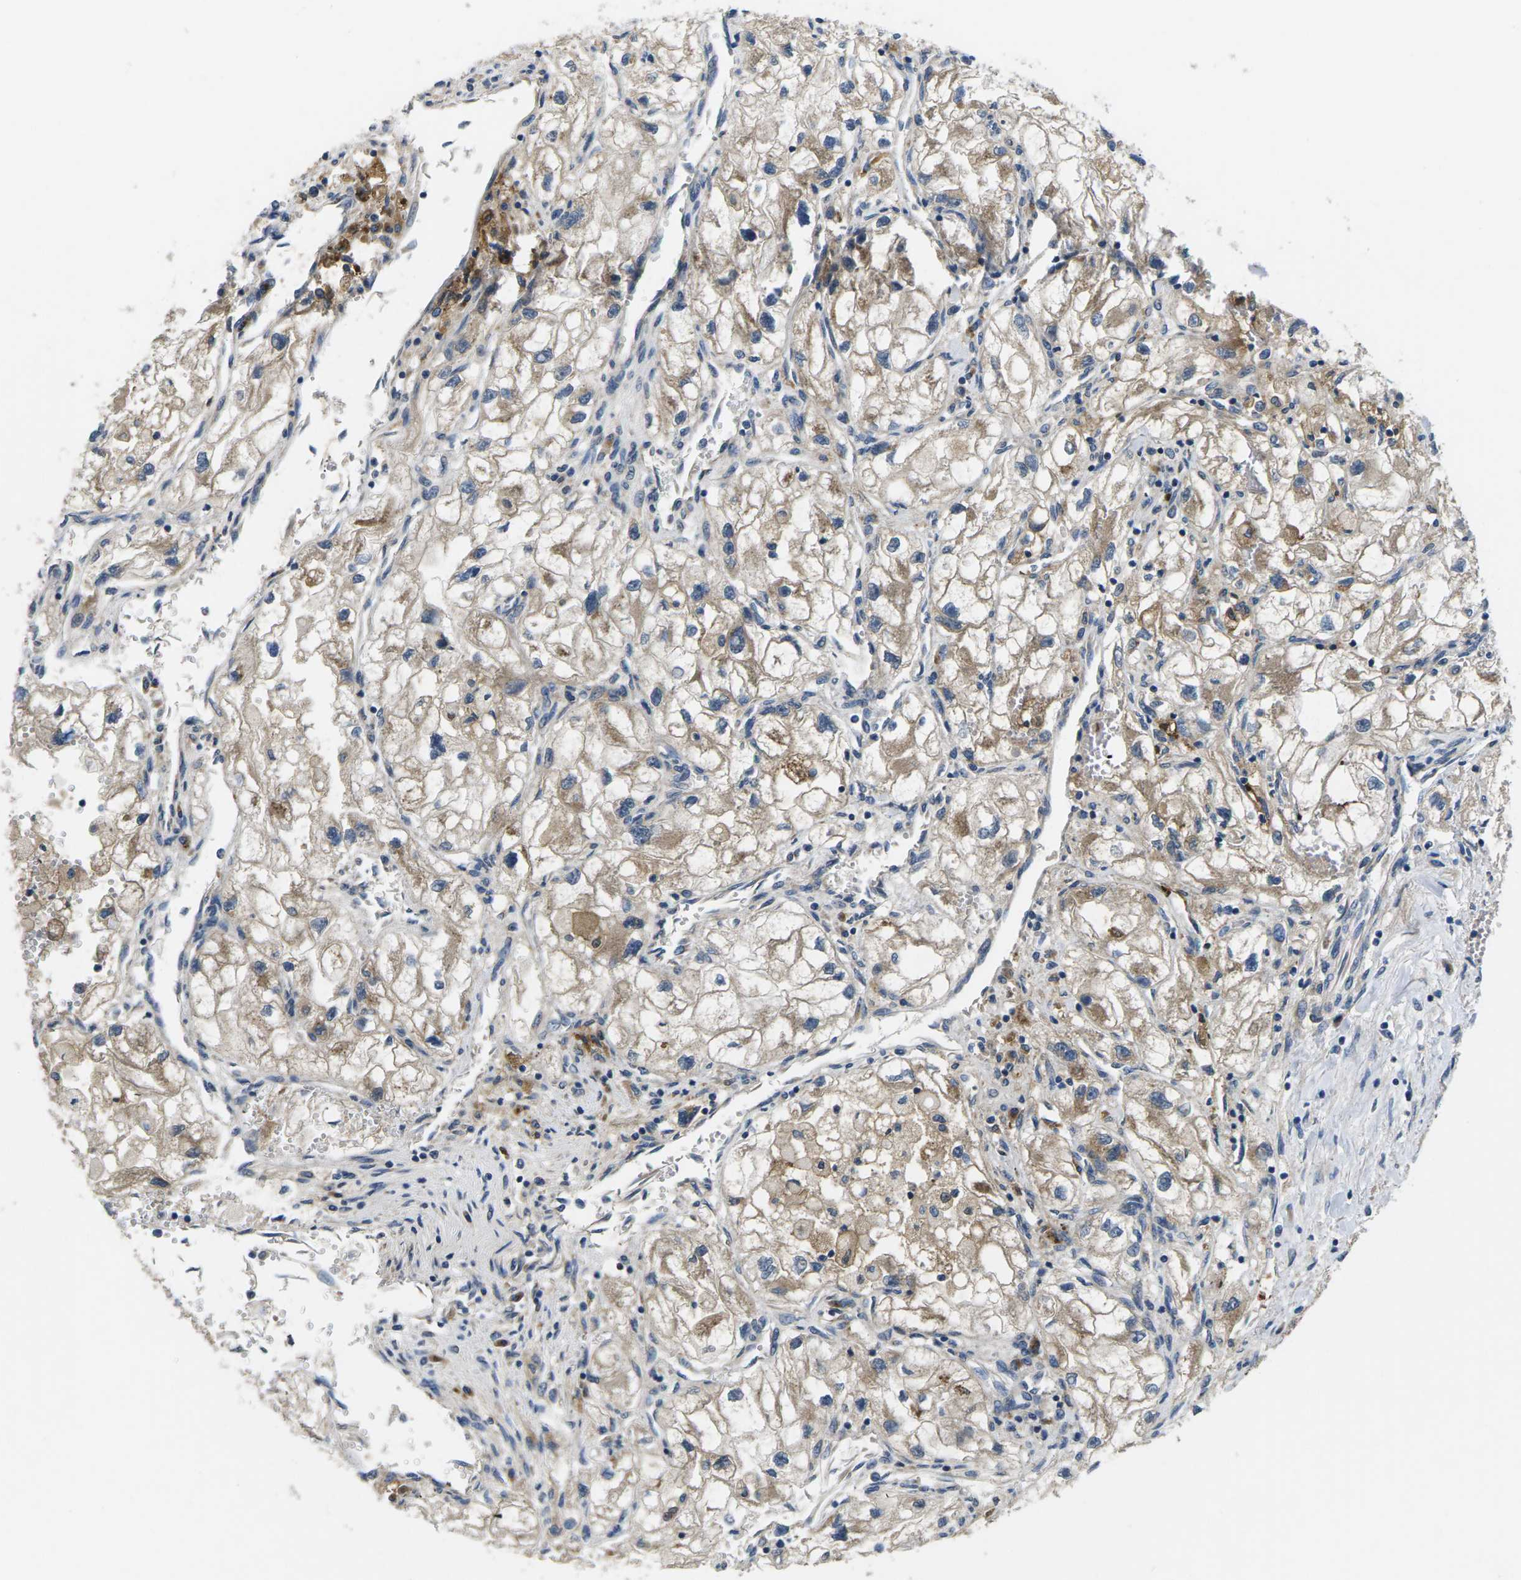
{"staining": {"intensity": "moderate", "quantity": ">75%", "location": "cytoplasmic/membranous"}, "tissue": "renal cancer", "cell_type": "Tumor cells", "image_type": "cancer", "snomed": [{"axis": "morphology", "description": "Adenocarcinoma, NOS"}, {"axis": "topography", "description": "Kidney"}], "caption": "Adenocarcinoma (renal) stained for a protein demonstrates moderate cytoplasmic/membranous positivity in tumor cells.", "gene": "ERGIC3", "patient": {"sex": "female", "age": 70}}